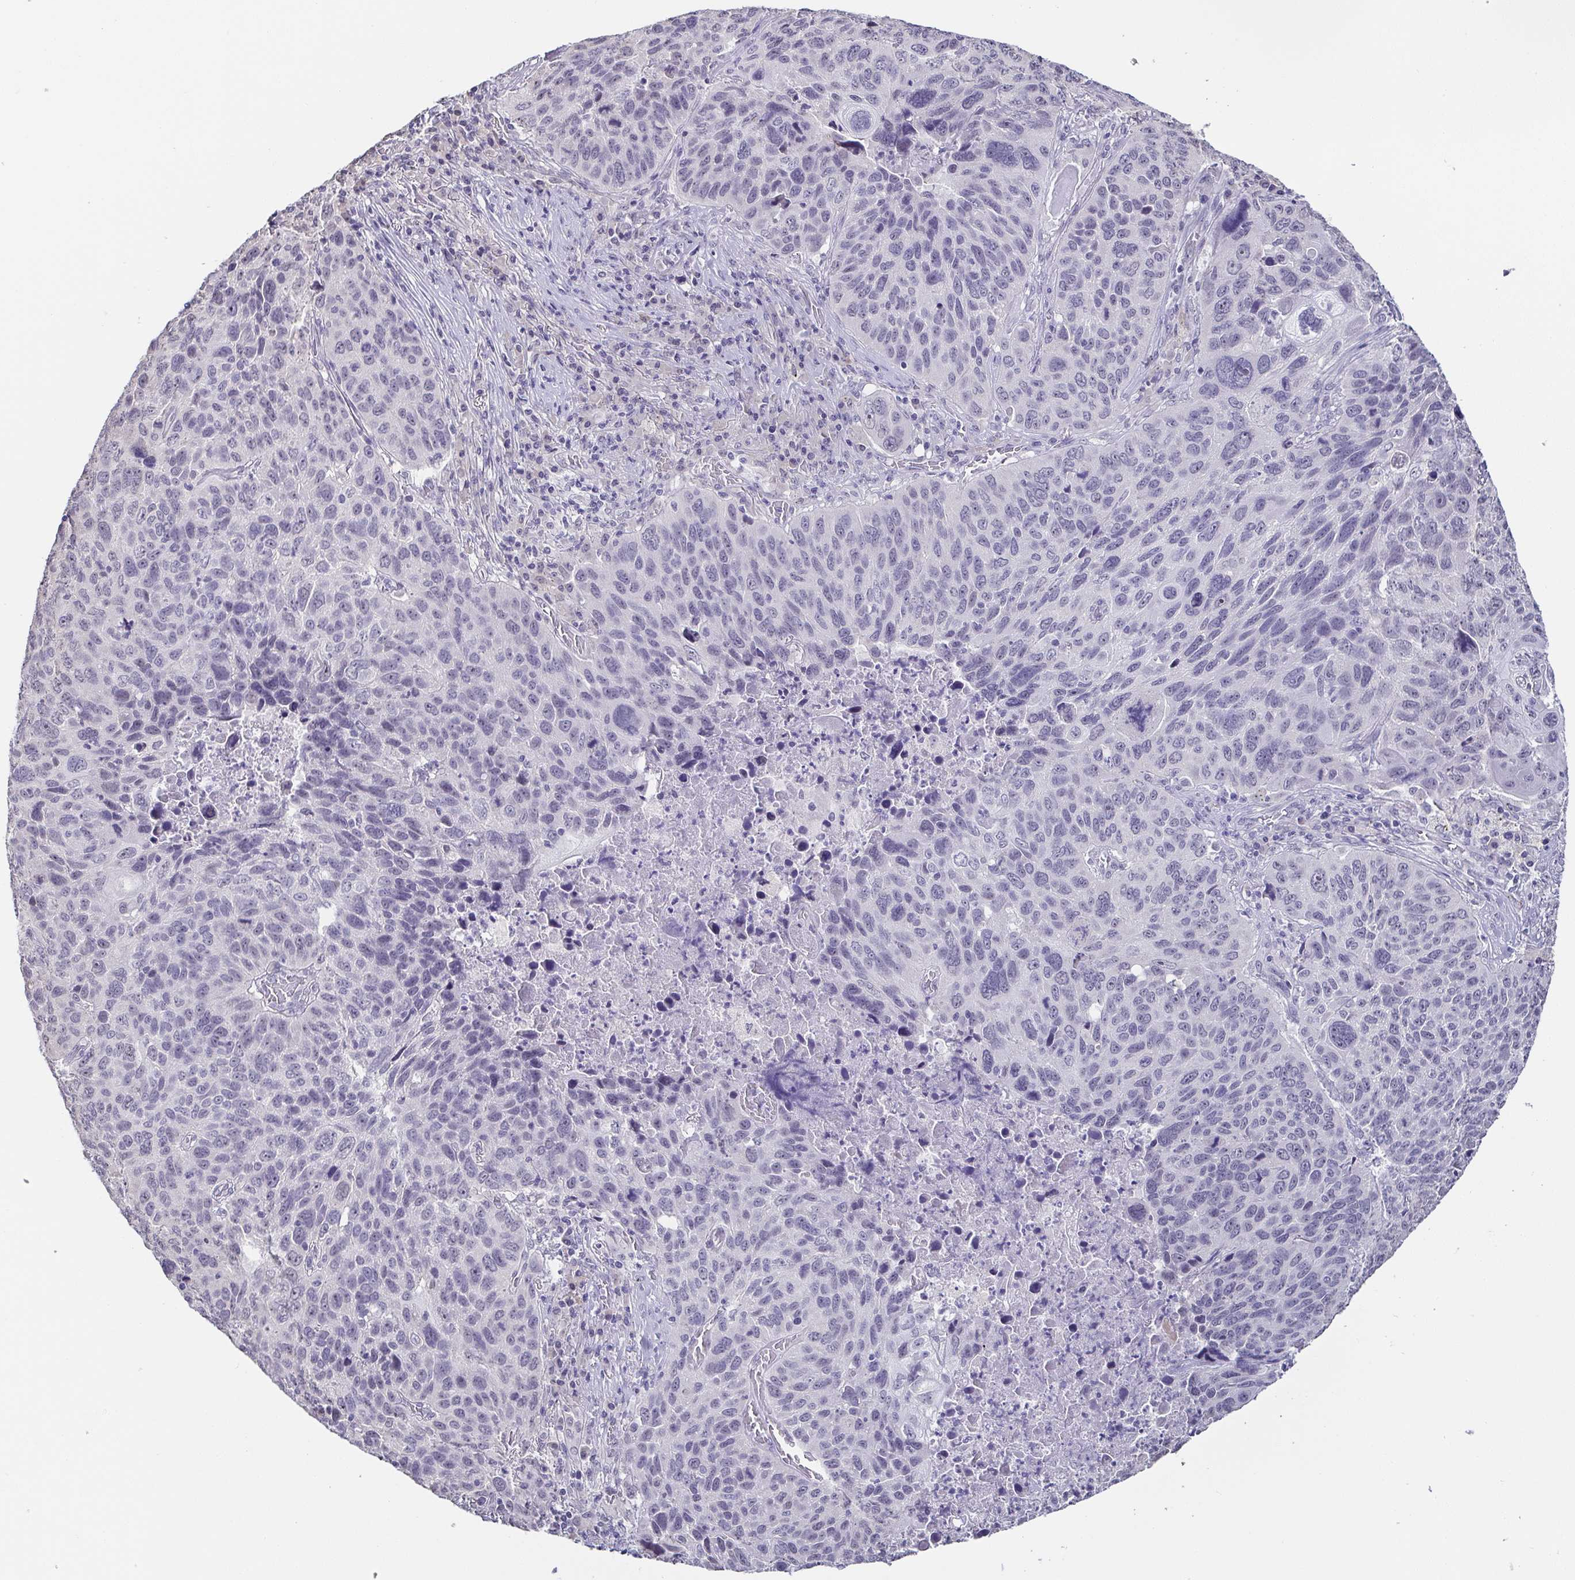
{"staining": {"intensity": "negative", "quantity": "none", "location": "none"}, "tissue": "lung cancer", "cell_type": "Tumor cells", "image_type": "cancer", "snomed": [{"axis": "morphology", "description": "Squamous cell carcinoma, NOS"}, {"axis": "topography", "description": "Lung"}], "caption": "High magnification brightfield microscopy of lung cancer (squamous cell carcinoma) stained with DAB (brown) and counterstained with hematoxylin (blue): tumor cells show no significant positivity.", "gene": "NEFH", "patient": {"sex": "male", "age": 68}}